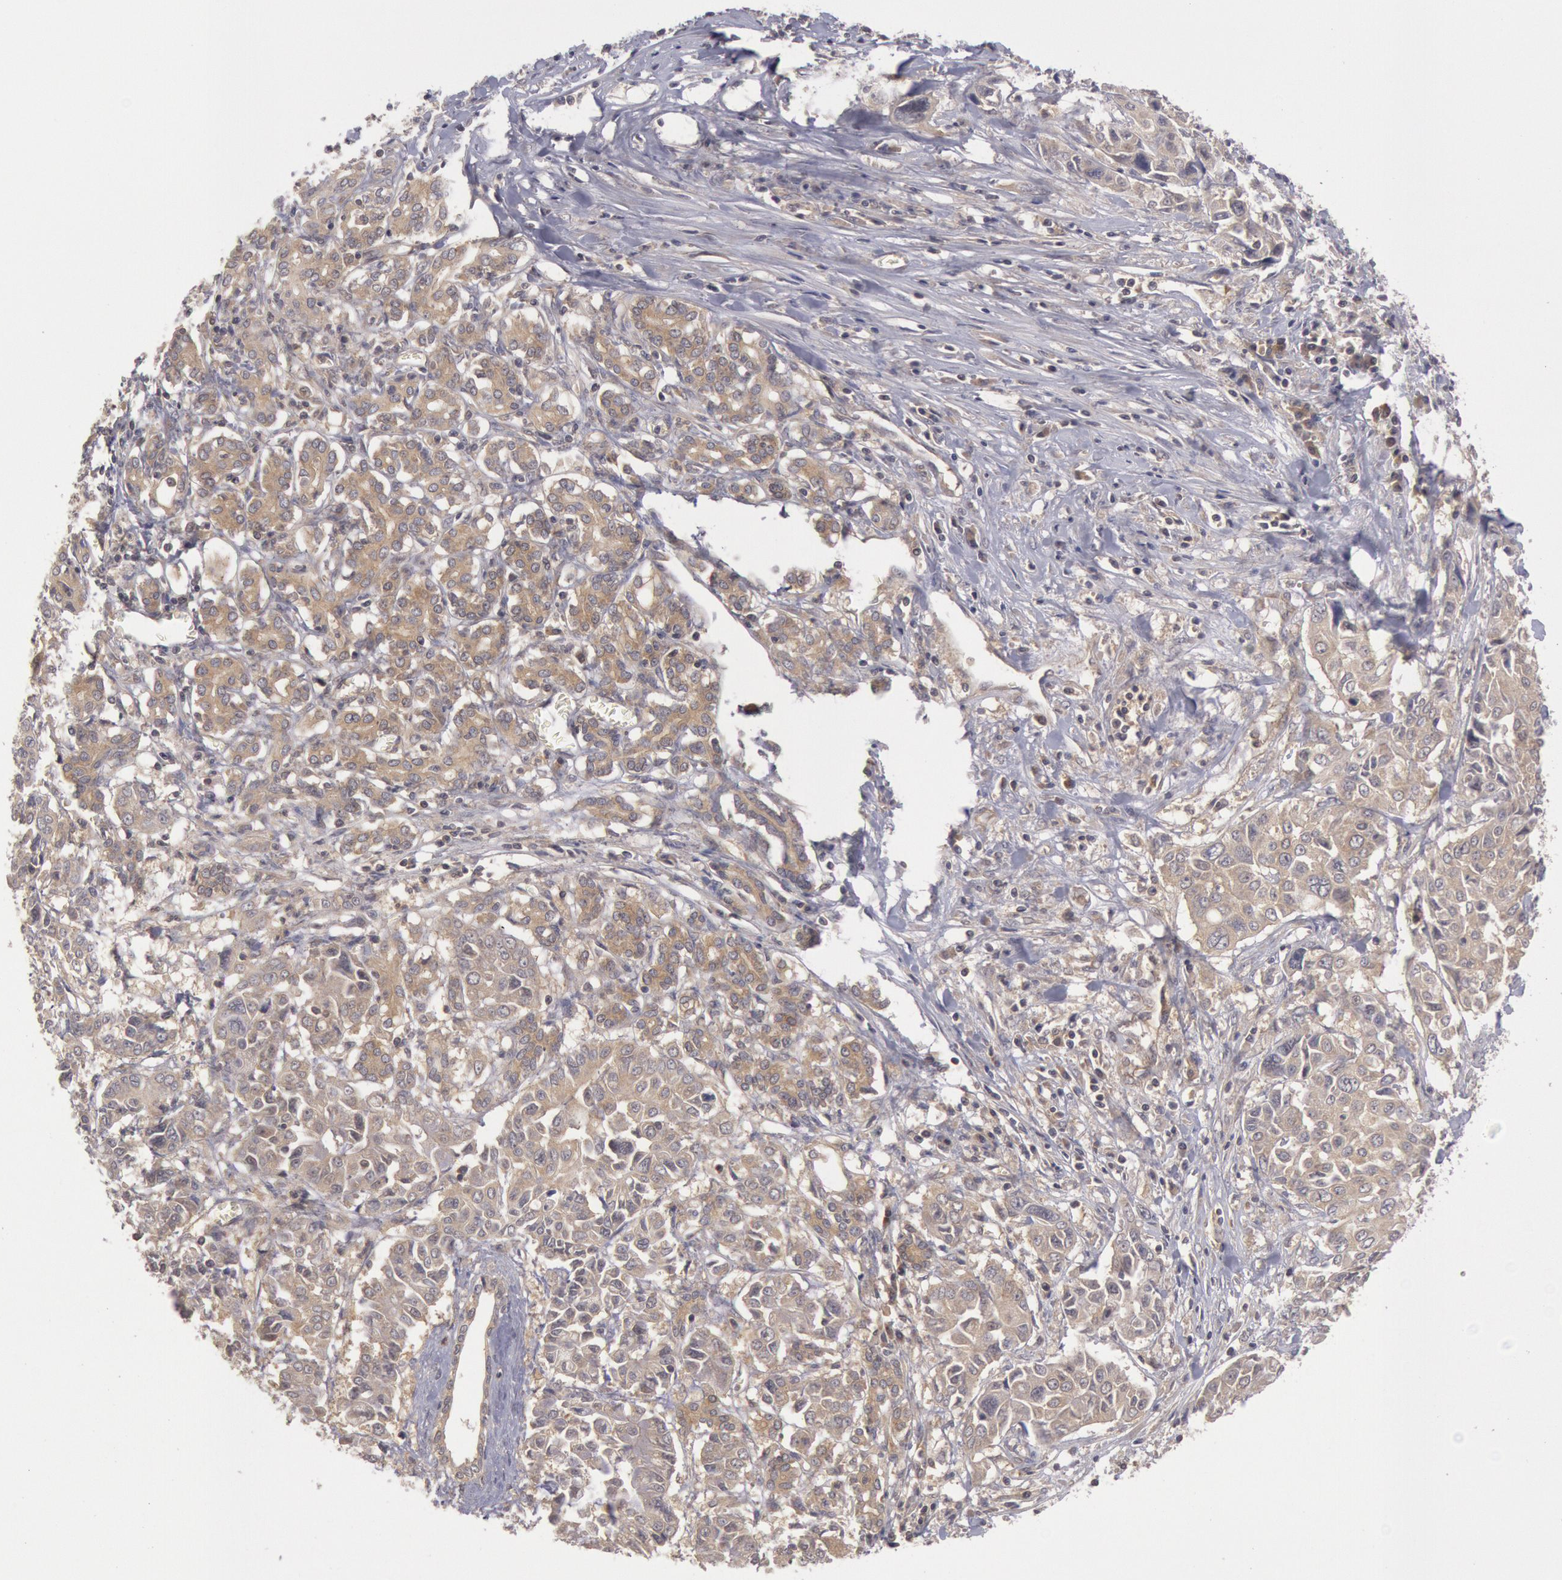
{"staining": {"intensity": "weak", "quantity": ">75%", "location": "cytoplasmic/membranous"}, "tissue": "pancreatic cancer", "cell_type": "Tumor cells", "image_type": "cancer", "snomed": [{"axis": "morphology", "description": "Adenocarcinoma, NOS"}, {"axis": "topography", "description": "Pancreas"}], "caption": "Immunohistochemistry (IHC) (DAB) staining of pancreatic adenocarcinoma demonstrates weak cytoplasmic/membranous protein expression in about >75% of tumor cells.", "gene": "BRAF", "patient": {"sex": "female", "age": 52}}